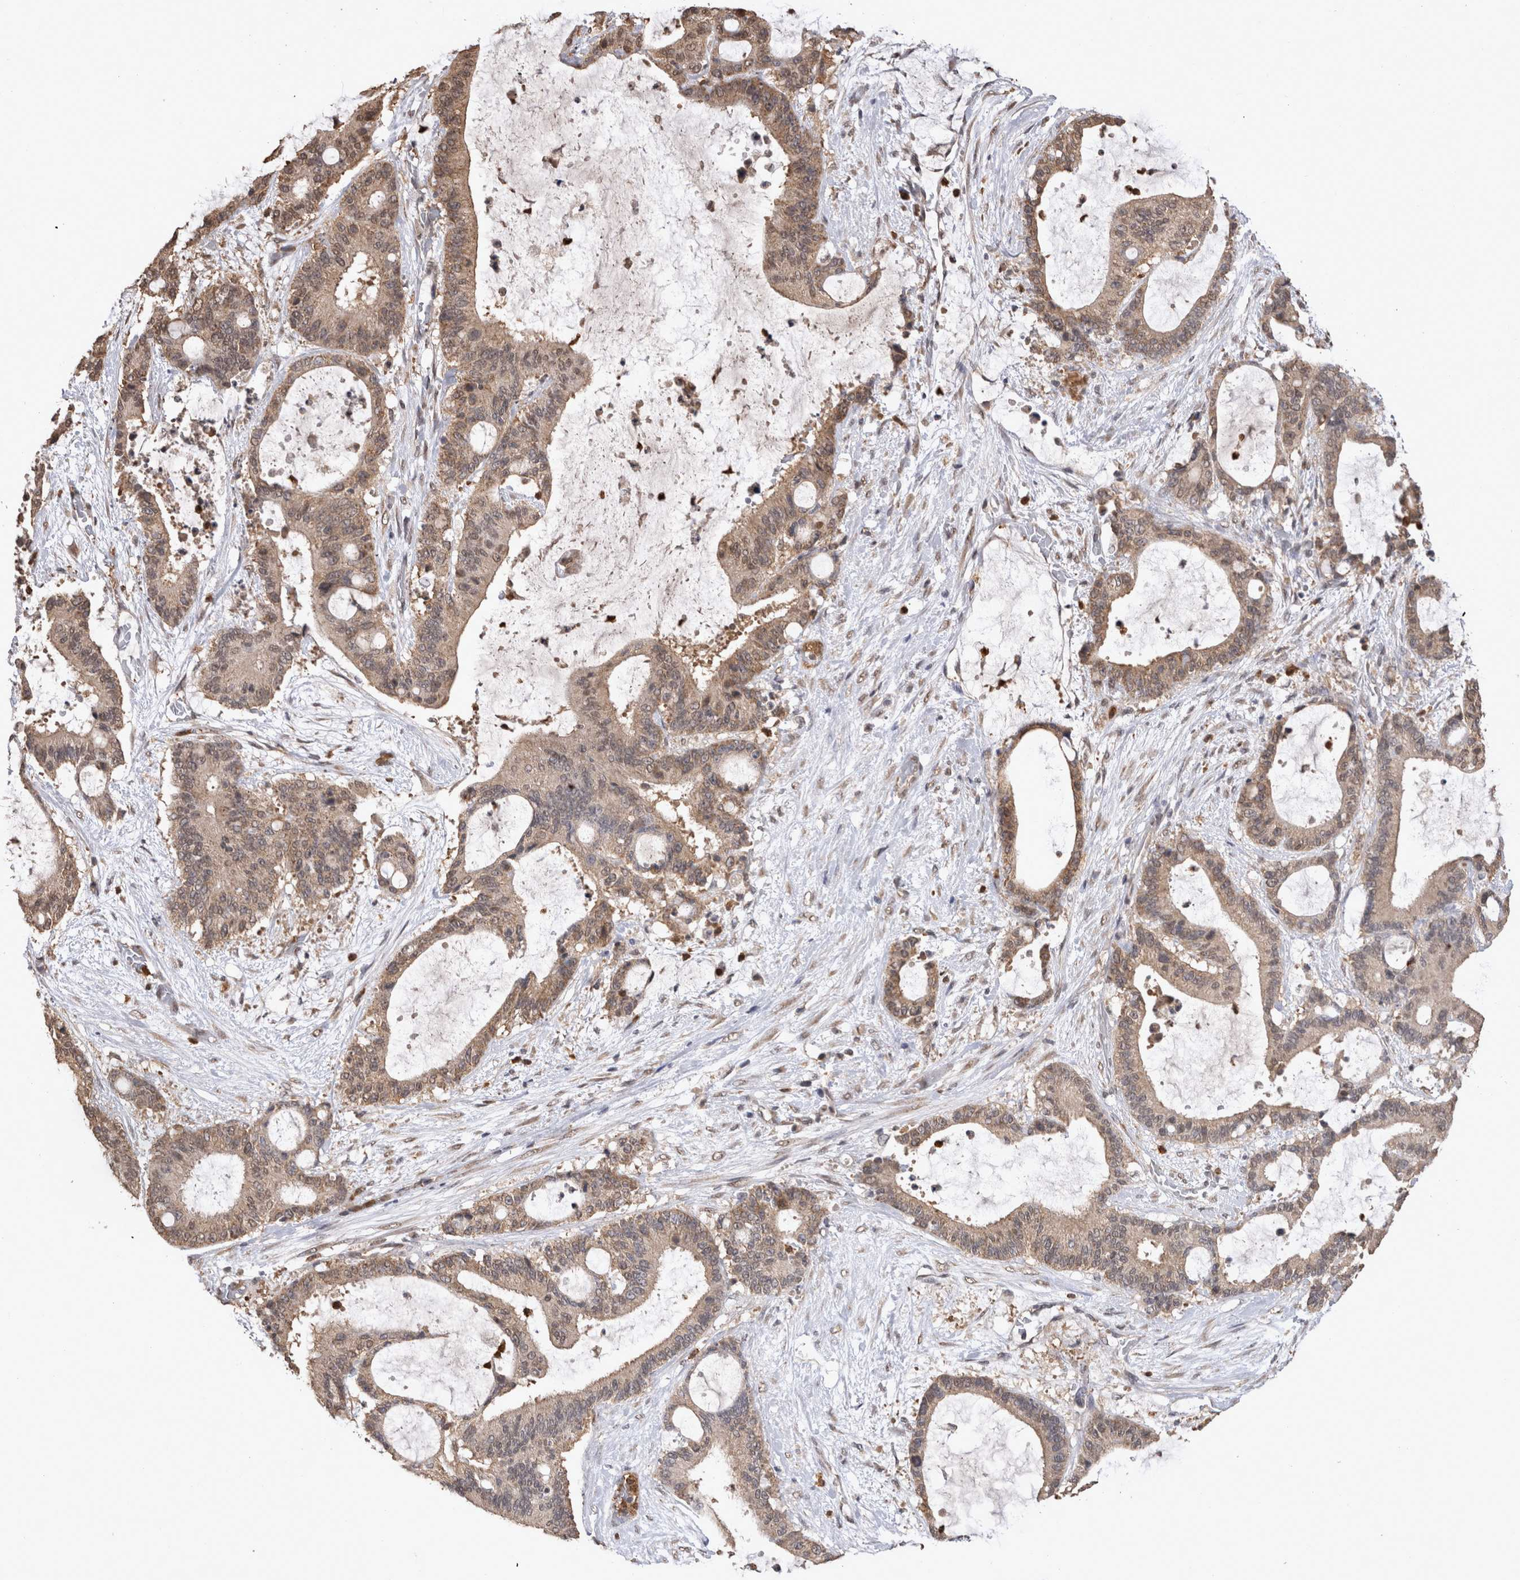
{"staining": {"intensity": "weak", "quantity": ">75%", "location": "cytoplasmic/membranous"}, "tissue": "liver cancer", "cell_type": "Tumor cells", "image_type": "cancer", "snomed": [{"axis": "morphology", "description": "Cholangiocarcinoma"}, {"axis": "topography", "description": "Liver"}], "caption": "Weak cytoplasmic/membranous positivity is appreciated in about >75% of tumor cells in liver cholangiocarcinoma.", "gene": "PAK4", "patient": {"sex": "female", "age": 73}}